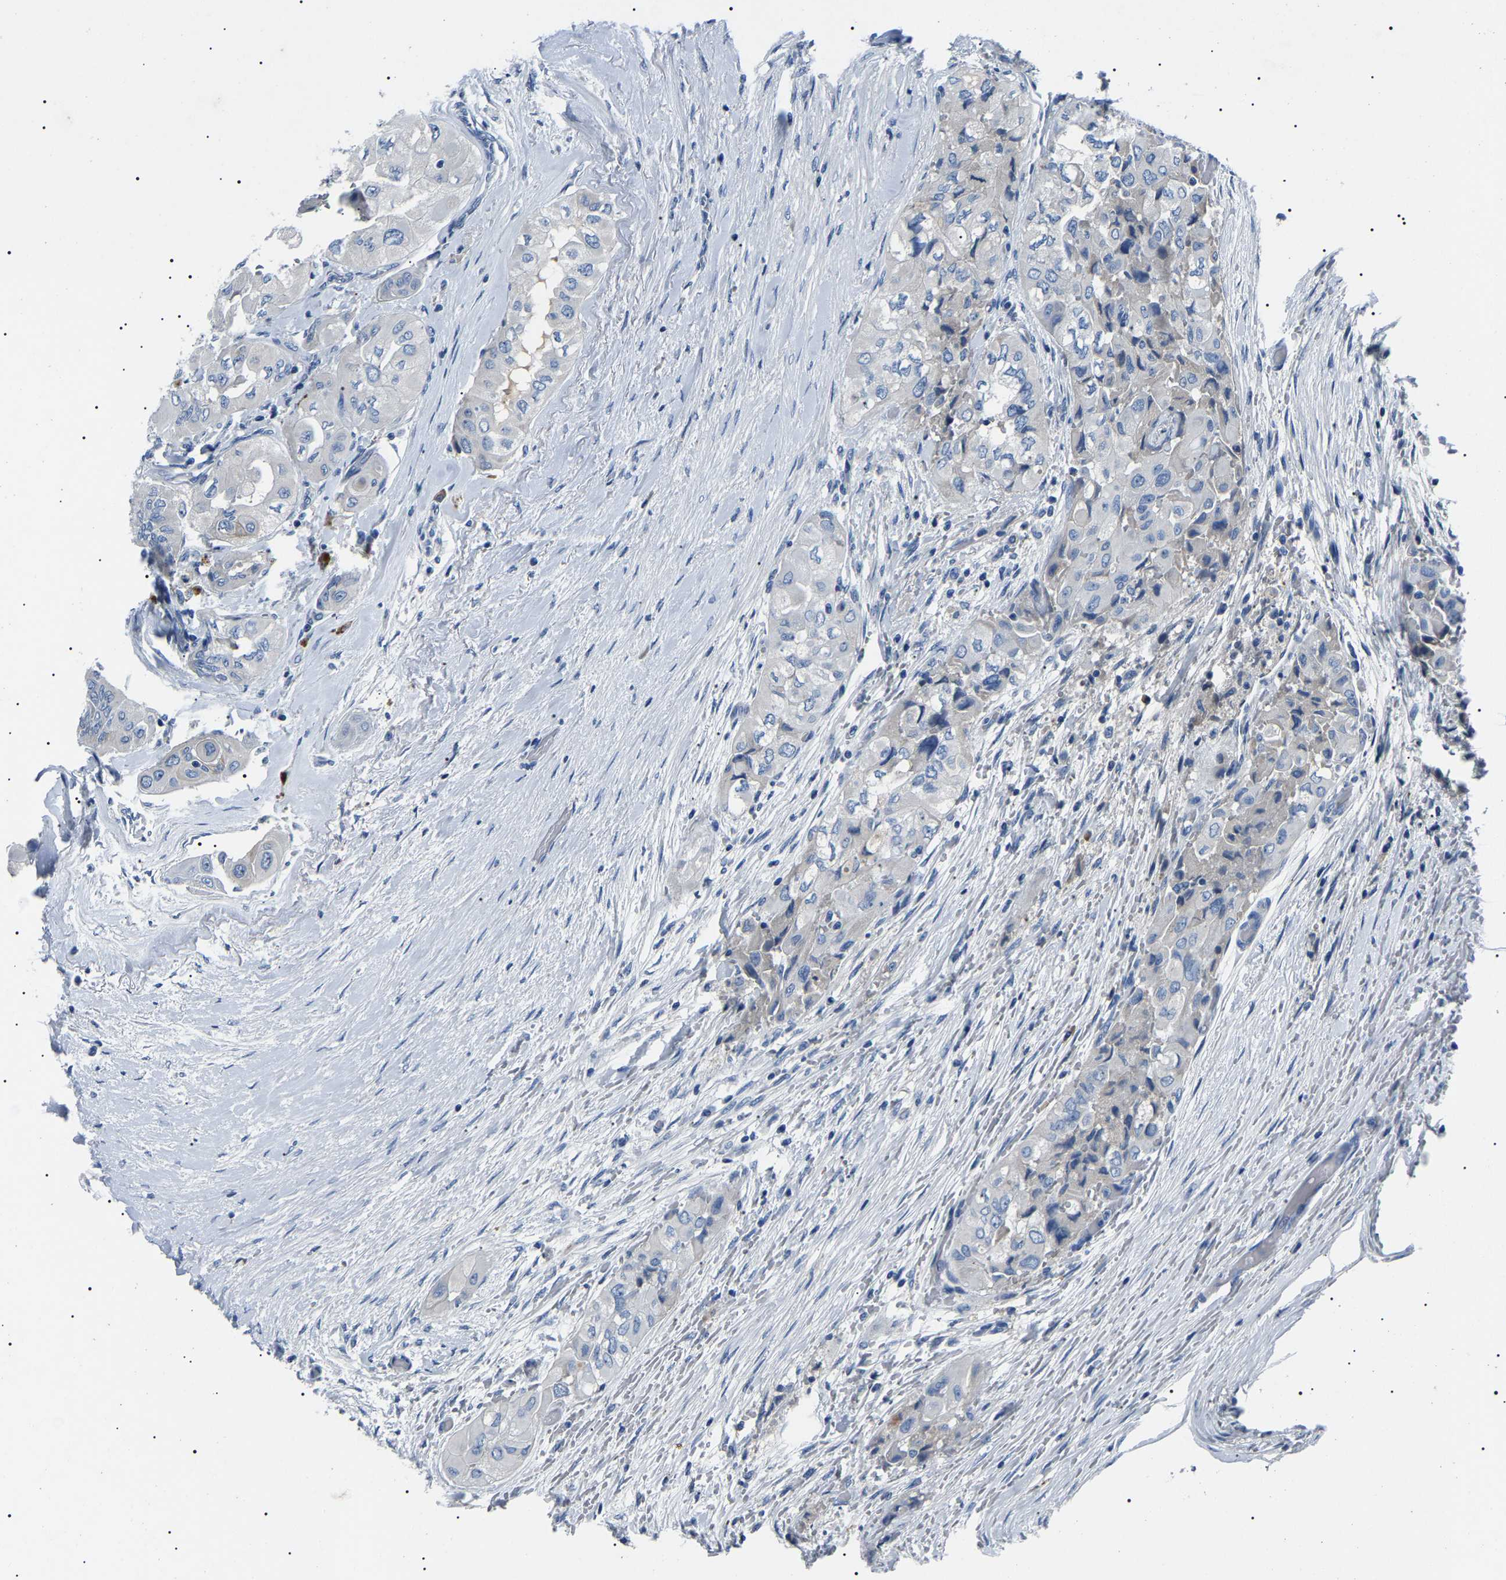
{"staining": {"intensity": "negative", "quantity": "none", "location": "none"}, "tissue": "thyroid cancer", "cell_type": "Tumor cells", "image_type": "cancer", "snomed": [{"axis": "morphology", "description": "Papillary adenocarcinoma, NOS"}, {"axis": "topography", "description": "Thyroid gland"}], "caption": "A micrograph of human thyroid cancer (papillary adenocarcinoma) is negative for staining in tumor cells.", "gene": "KLK15", "patient": {"sex": "female", "age": 59}}